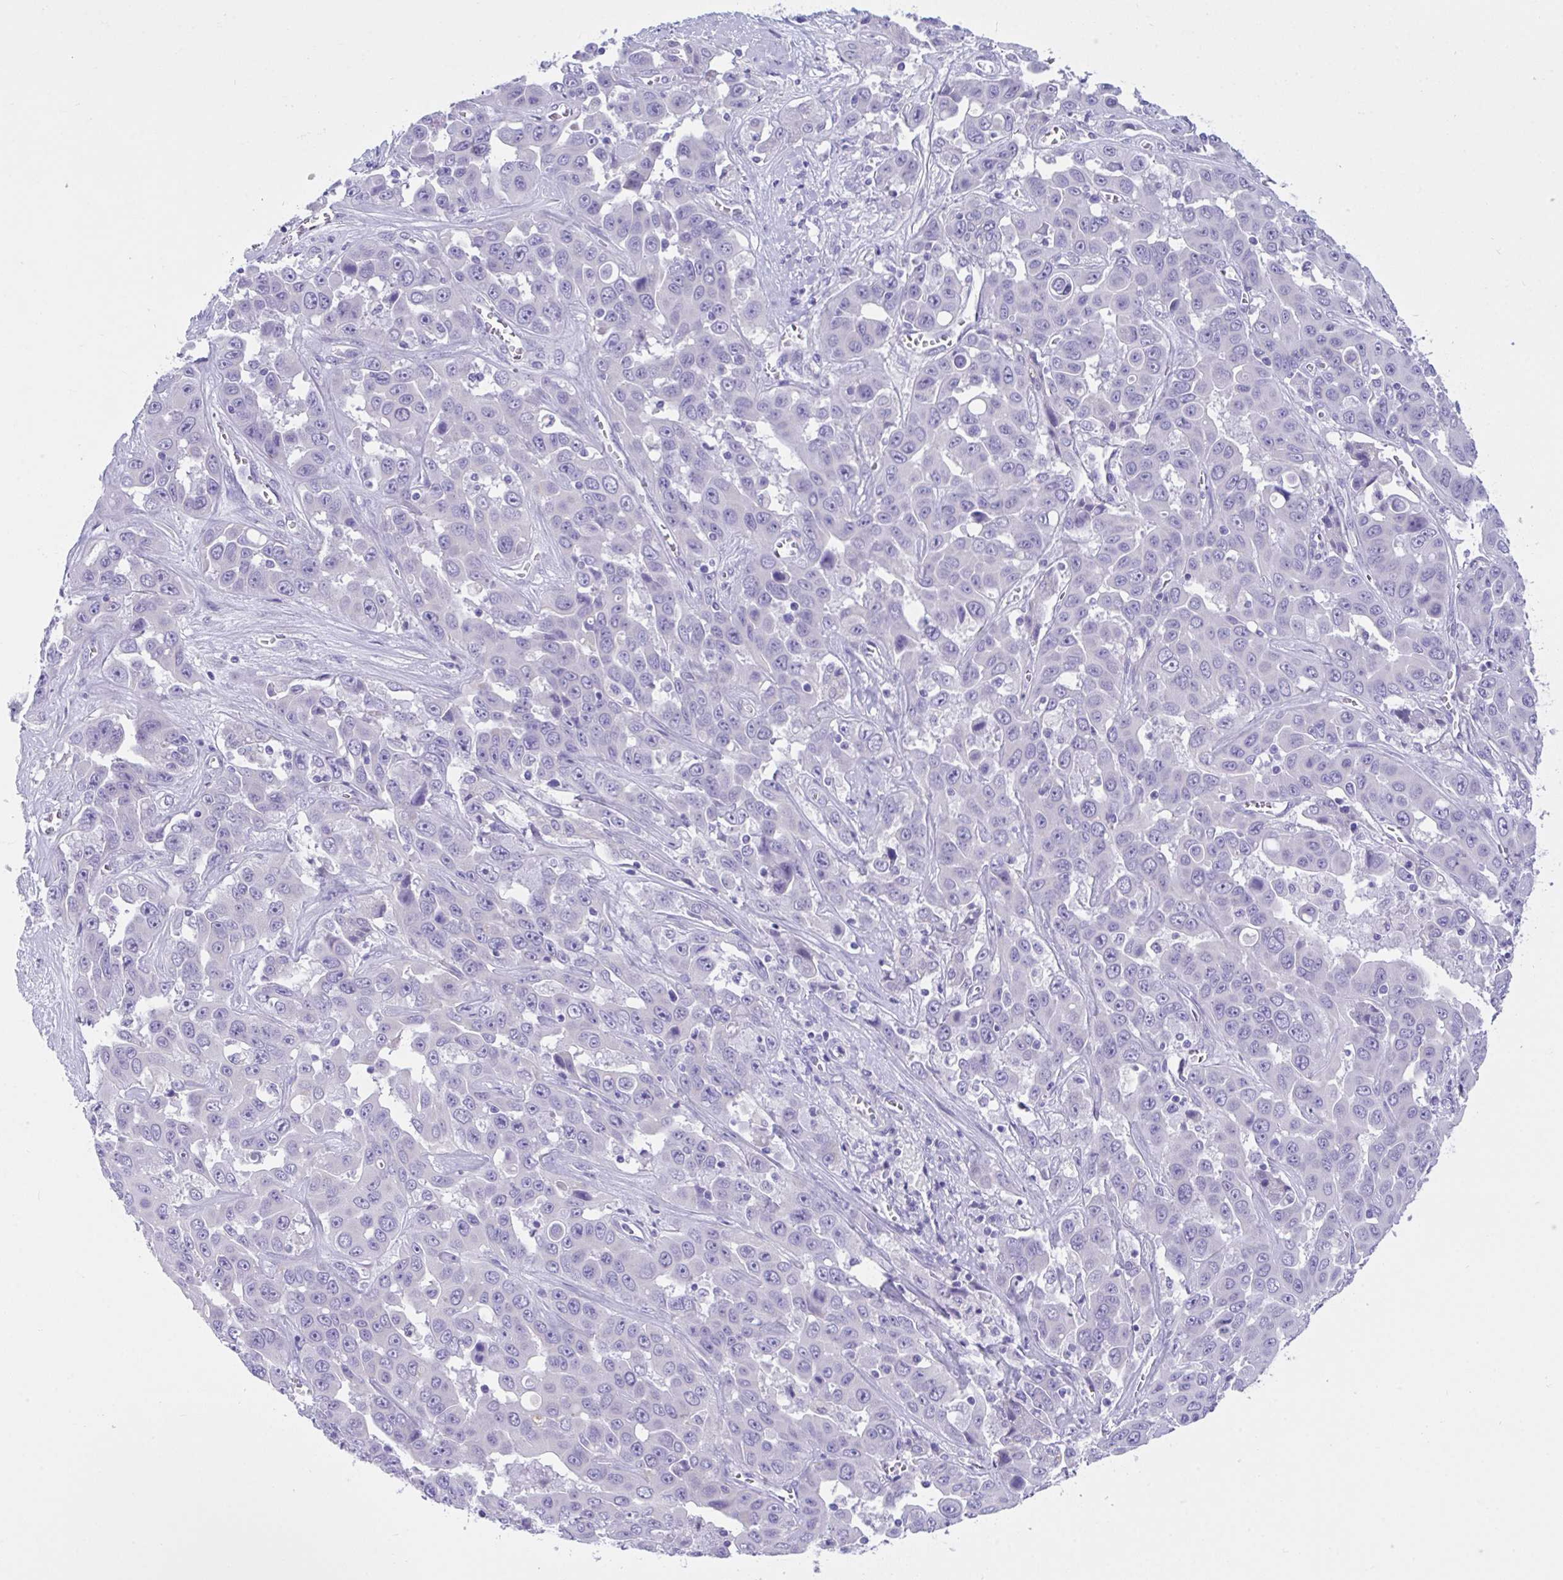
{"staining": {"intensity": "negative", "quantity": "none", "location": "none"}, "tissue": "liver cancer", "cell_type": "Tumor cells", "image_type": "cancer", "snomed": [{"axis": "morphology", "description": "Cholangiocarcinoma"}, {"axis": "topography", "description": "Liver"}], "caption": "DAB (3,3'-diaminobenzidine) immunohistochemical staining of liver cancer (cholangiocarcinoma) demonstrates no significant expression in tumor cells. (DAB (3,3'-diaminobenzidine) IHC with hematoxylin counter stain).", "gene": "TMEM106B", "patient": {"sex": "female", "age": 52}}